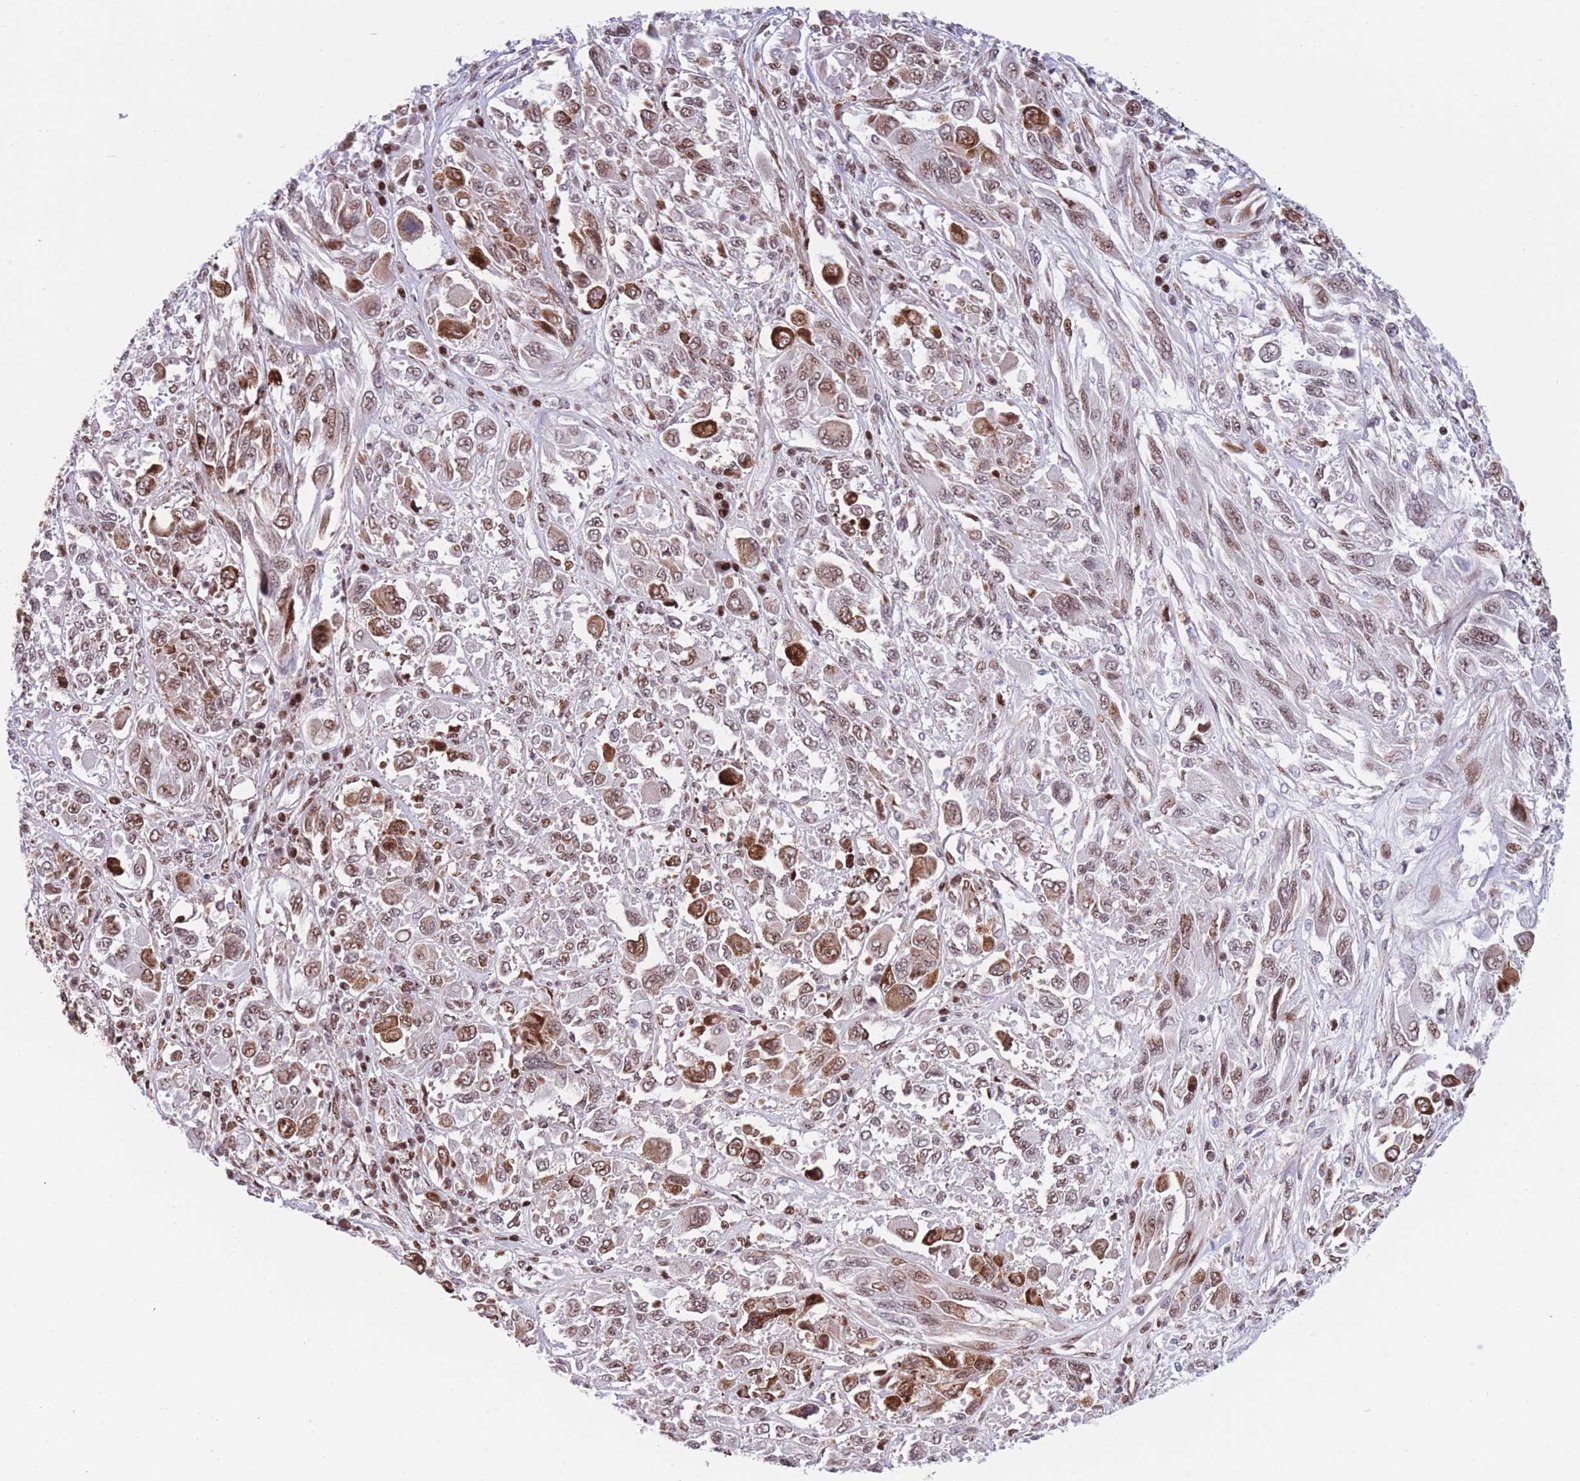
{"staining": {"intensity": "strong", "quantity": "25%-75%", "location": "cytoplasmic/membranous,nuclear"}, "tissue": "melanoma", "cell_type": "Tumor cells", "image_type": "cancer", "snomed": [{"axis": "morphology", "description": "Malignant melanoma, NOS"}, {"axis": "topography", "description": "Skin"}], "caption": "The image displays staining of malignant melanoma, revealing strong cytoplasmic/membranous and nuclear protein expression (brown color) within tumor cells. (Brightfield microscopy of DAB IHC at high magnification).", "gene": "DNAJC3", "patient": {"sex": "female", "age": 91}}